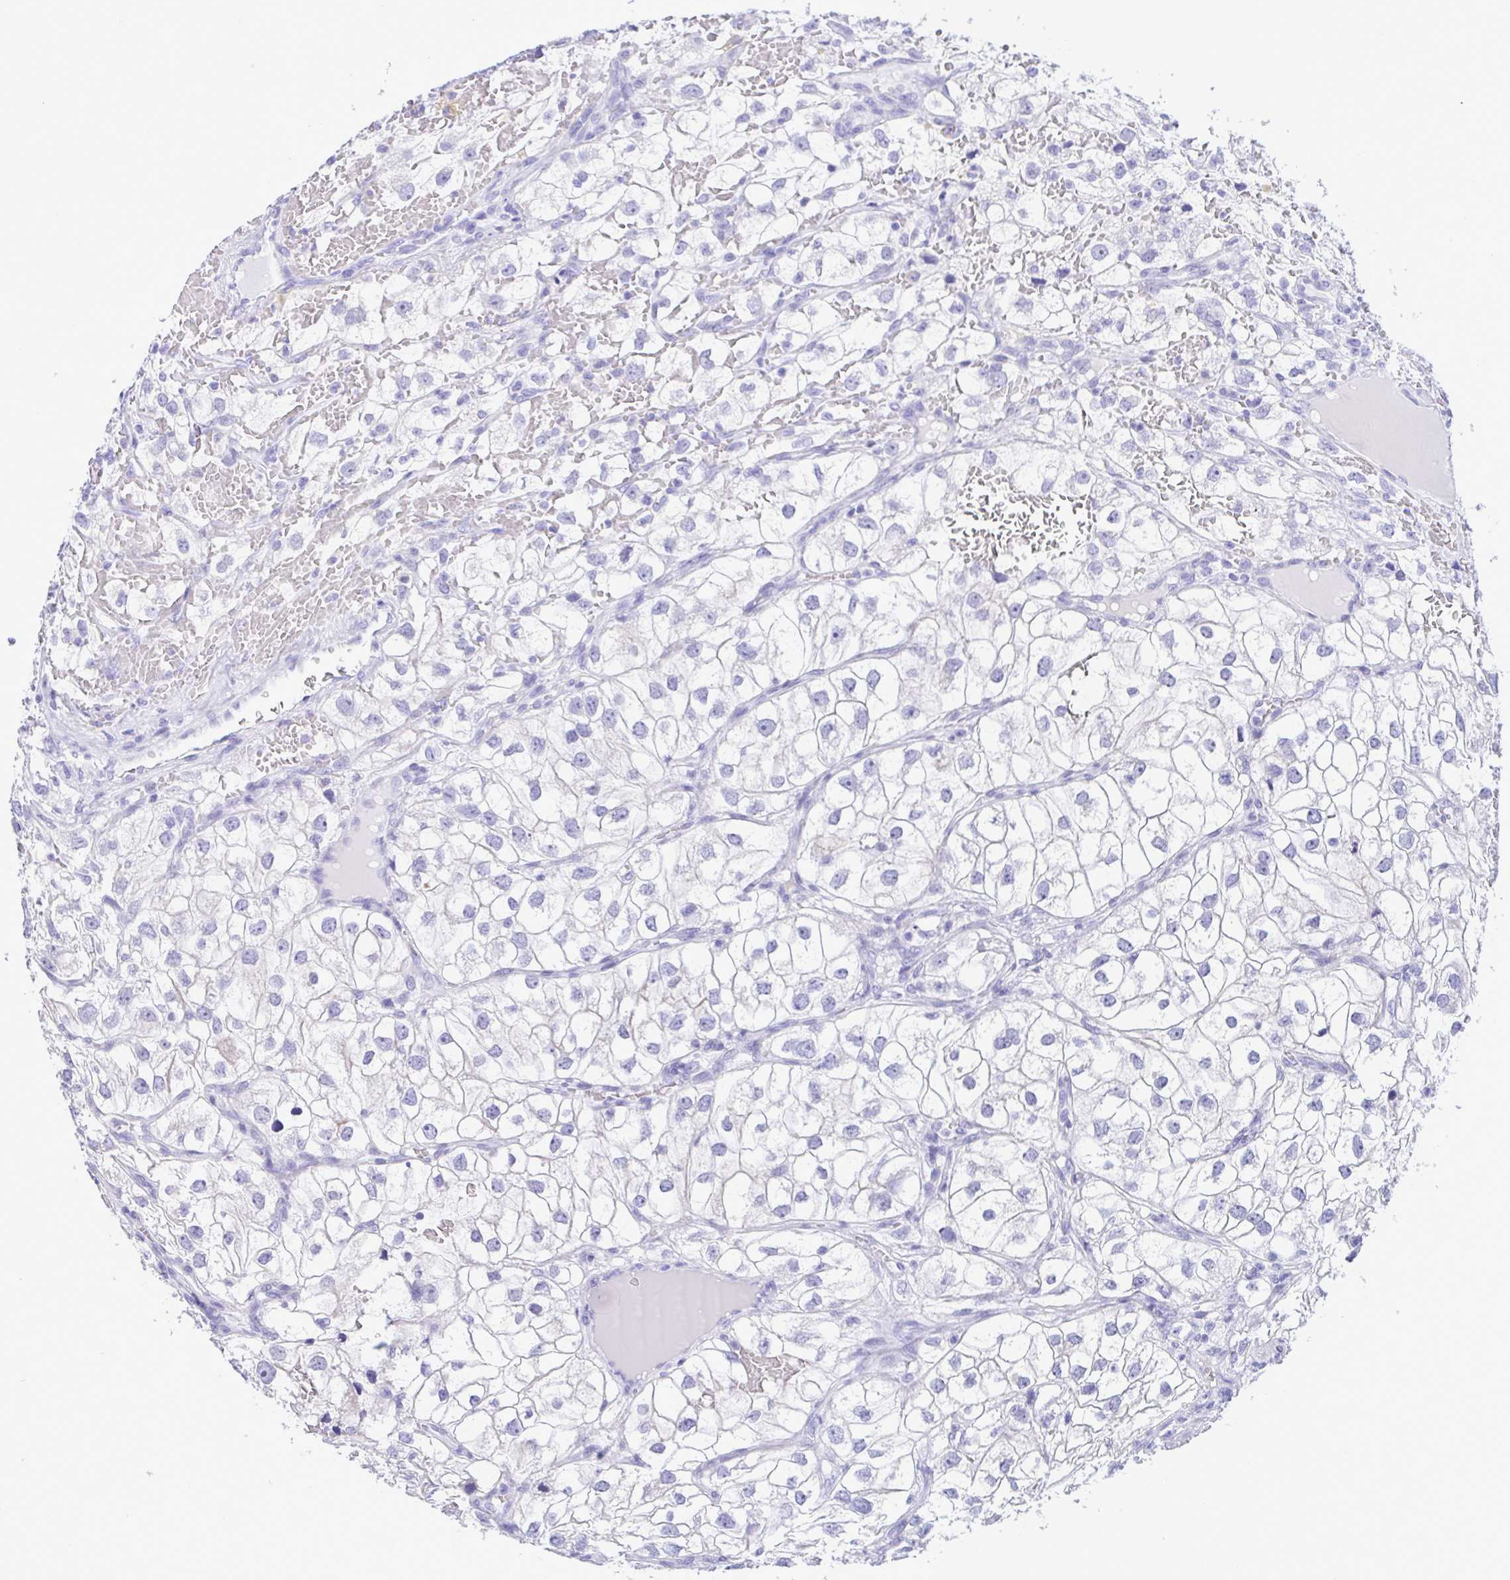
{"staining": {"intensity": "negative", "quantity": "none", "location": "none"}, "tissue": "renal cancer", "cell_type": "Tumor cells", "image_type": "cancer", "snomed": [{"axis": "morphology", "description": "Adenocarcinoma, NOS"}, {"axis": "topography", "description": "Kidney"}], "caption": "IHC photomicrograph of neoplastic tissue: adenocarcinoma (renal) stained with DAB (3,3'-diaminobenzidine) demonstrates no significant protein staining in tumor cells.", "gene": "TSPY2", "patient": {"sex": "male", "age": 59}}